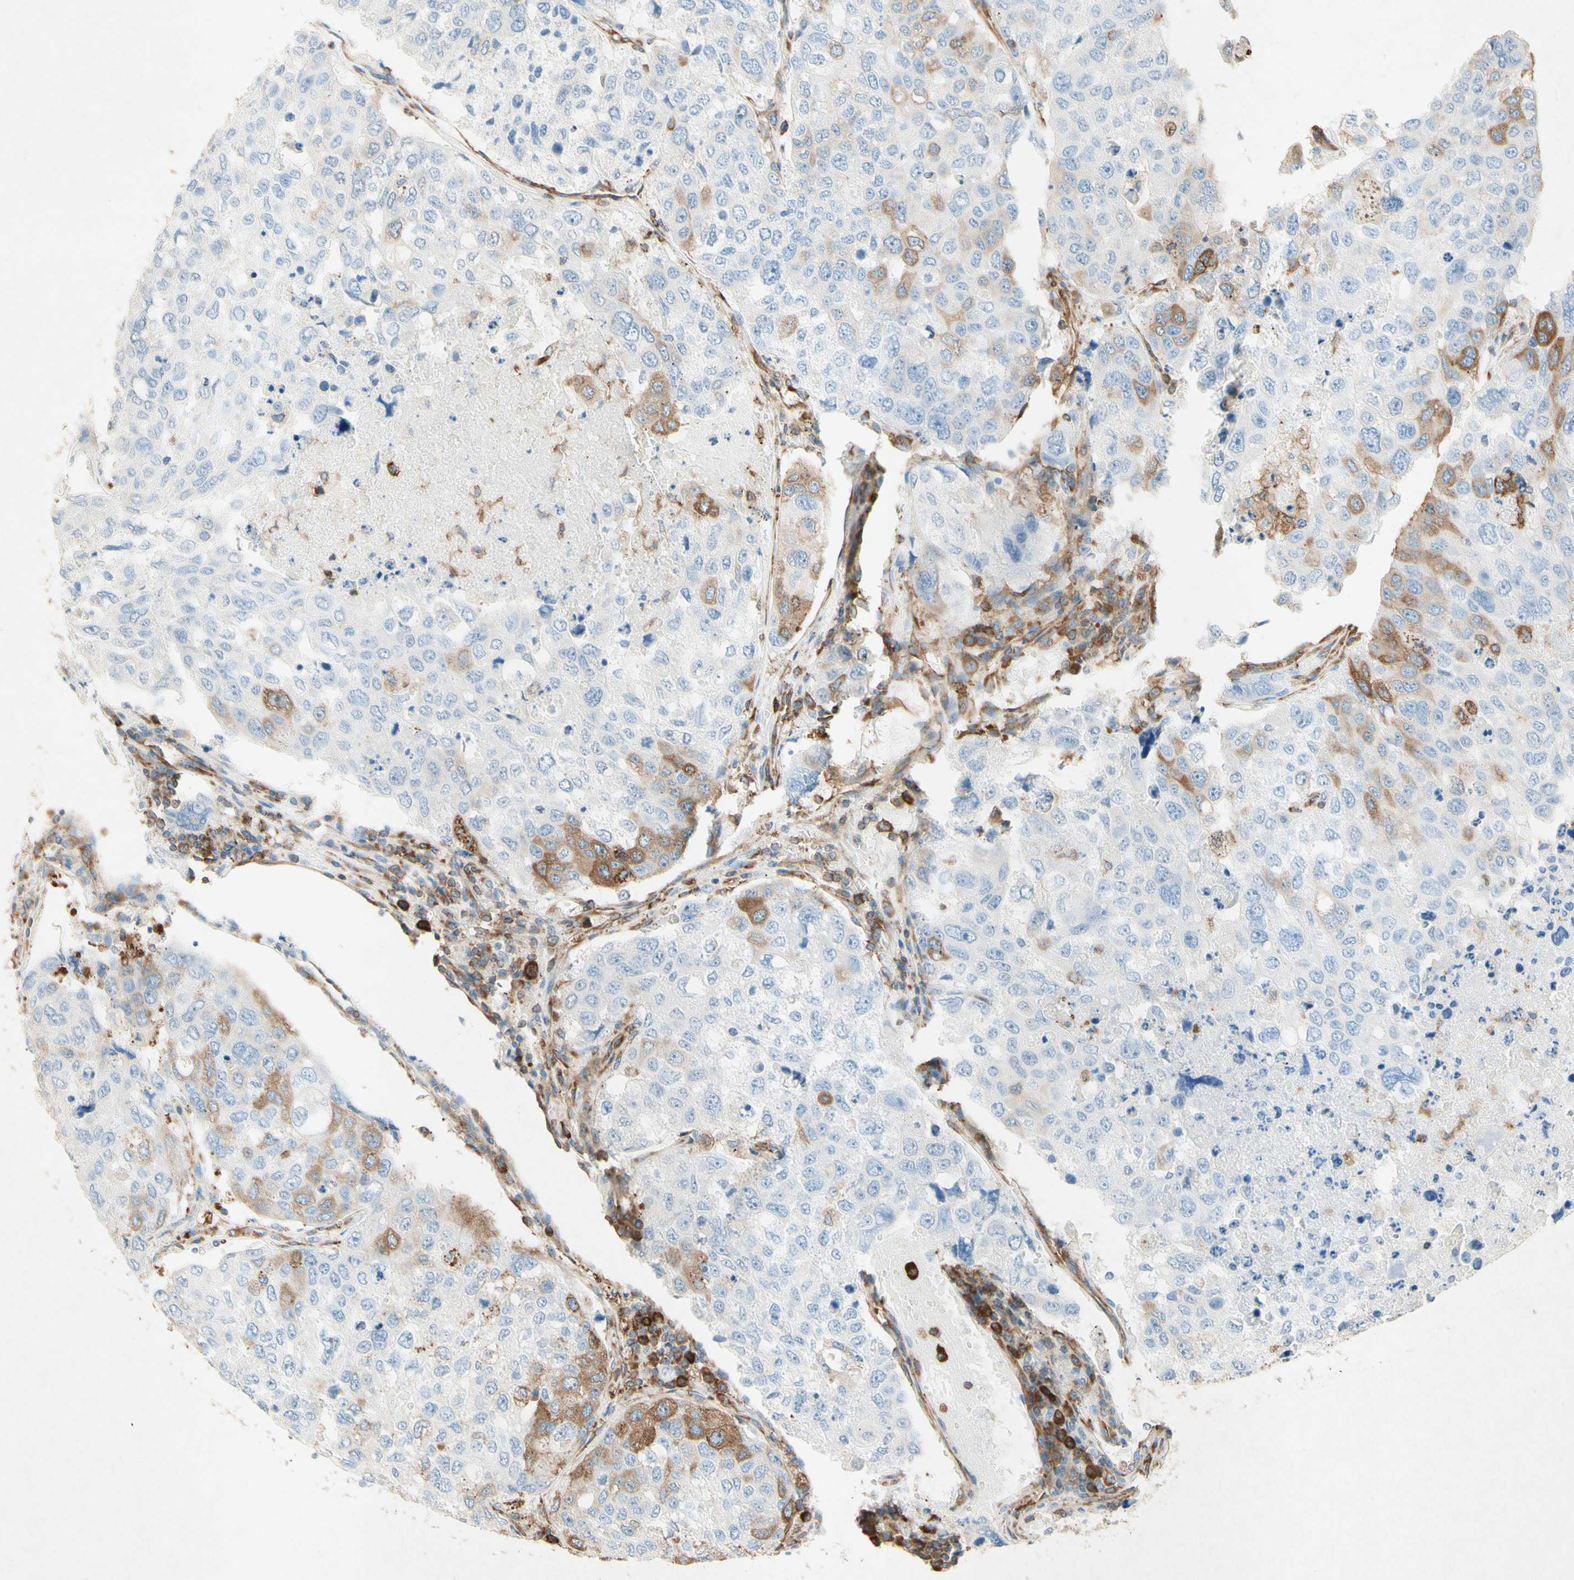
{"staining": {"intensity": "moderate", "quantity": "<25%", "location": "cytoplasmic/membranous"}, "tissue": "urothelial cancer", "cell_type": "Tumor cells", "image_type": "cancer", "snomed": [{"axis": "morphology", "description": "Urothelial carcinoma, High grade"}, {"axis": "topography", "description": "Lymph node"}, {"axis": "topography", "description": "Urinary bladder"}], "caption": "About <25% of tumor cells in urothelial cancer reveal moderate cytoplasmic/membranous protein expression as visualized by brown immunohistochemical staining.", "gene": "PABPC1", "patient": {"sex": "male", "age": 51}}